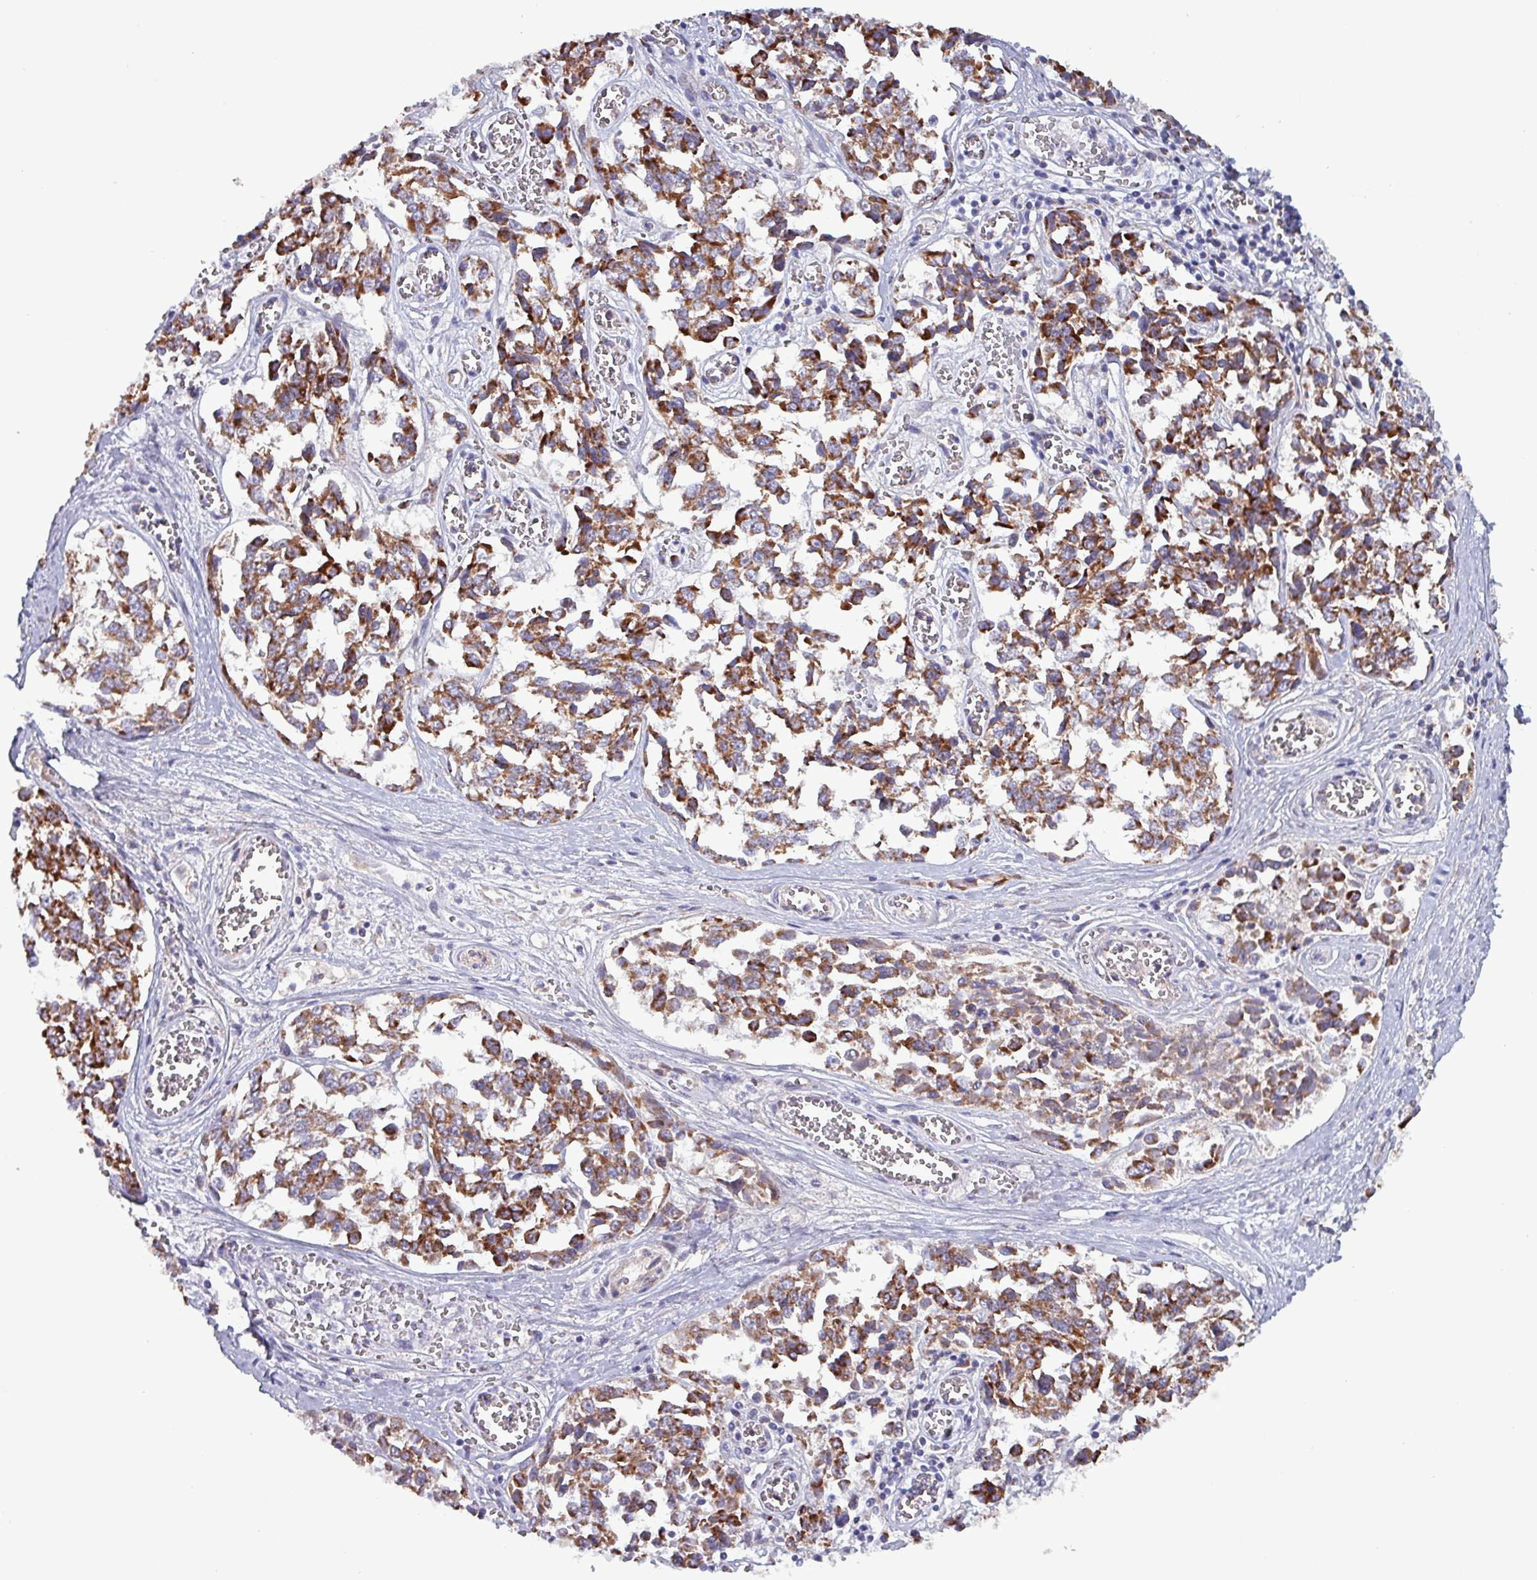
{"staining": {"intensity": "strong", "quantity": ">75%", "location": "cytoplasmic/membranous"}, "tissue": "melanoma", "cell_type": "Tumor cells", "image_type": "cancer", "snomed": [{"axis": "morphology", "description": "Malignant melanoma, NOS"}, {"axis": "topography", "description": "Skin"}], "caption": "Malignant melanoma was stained to show a protein in brown. There is high levels of strong cytoplasmic/membranous positivity in about >75% of tumor cells.", "gene": "ZNF322", "patient": {"sex": "female", "age": 64}}